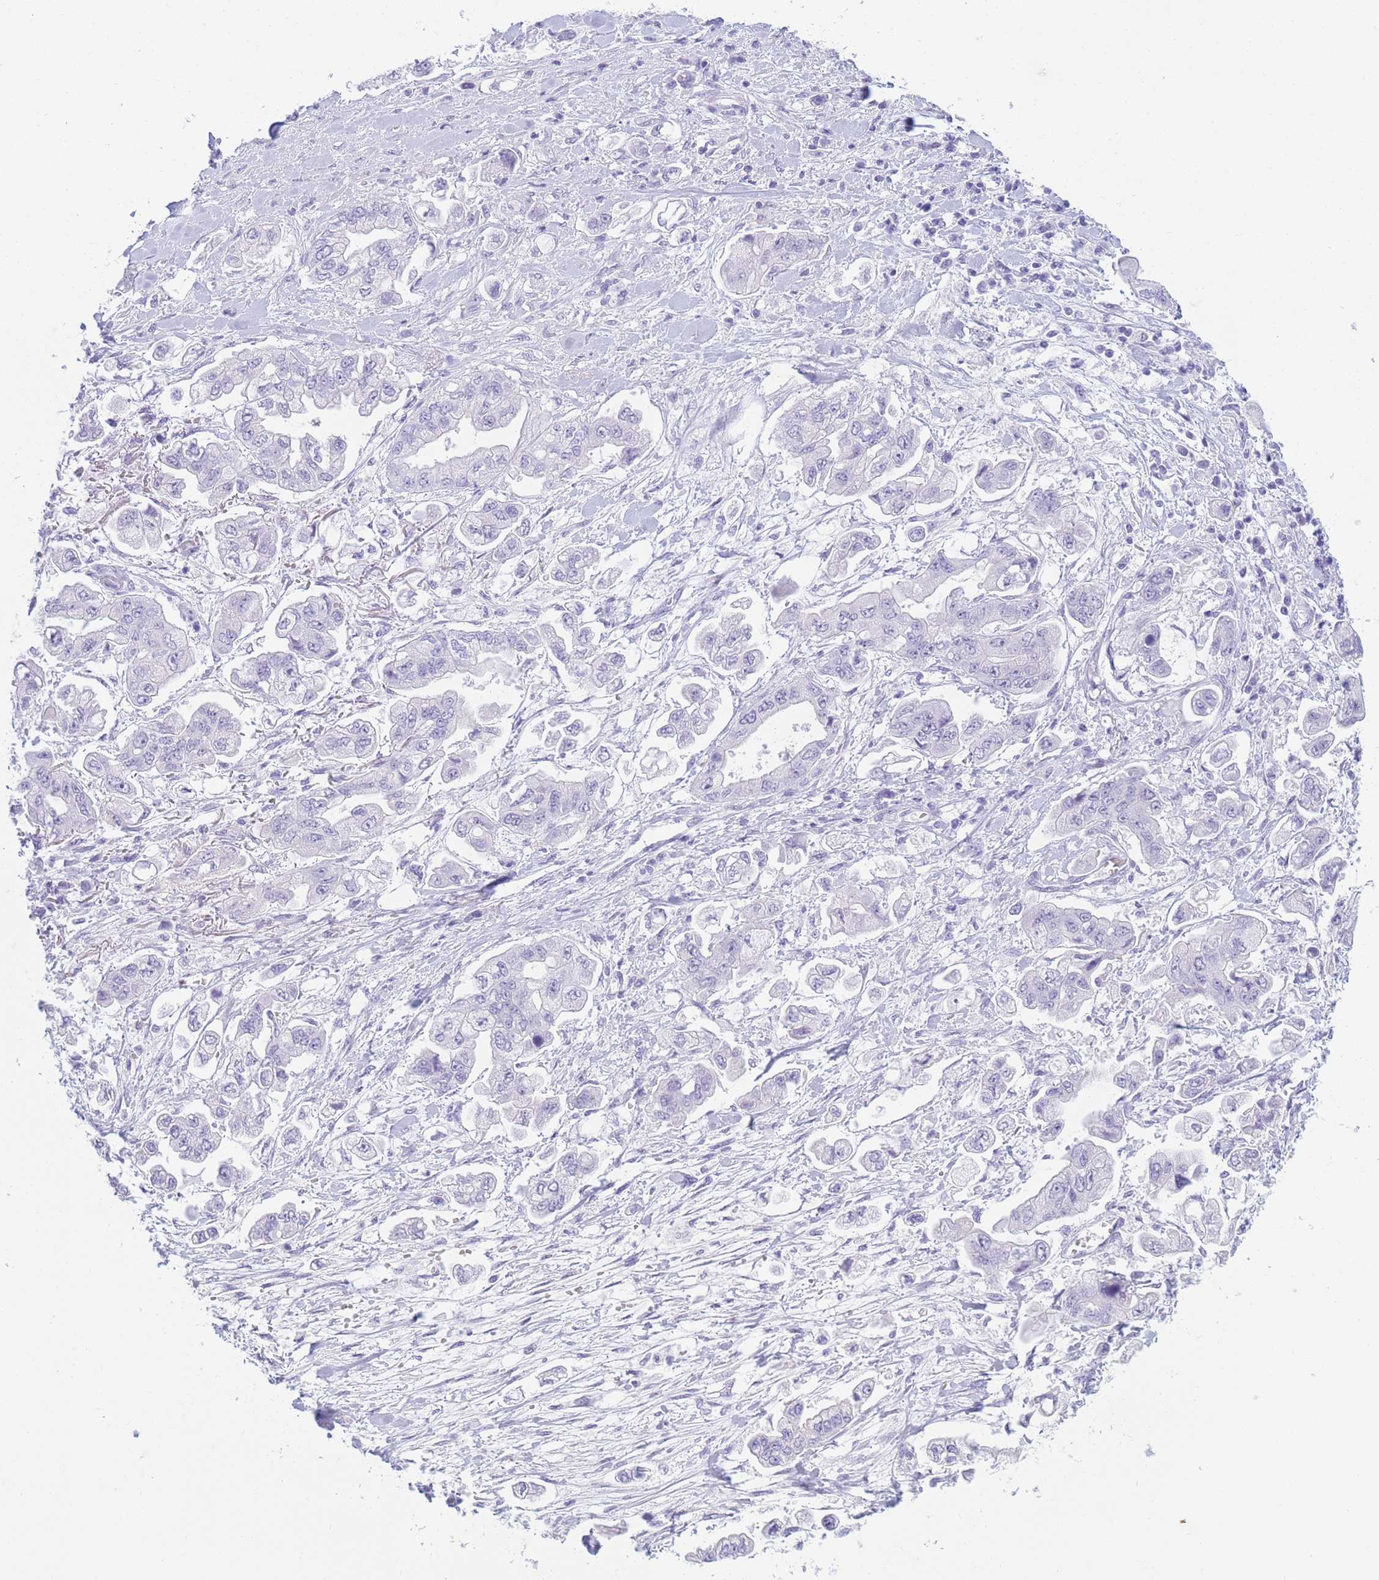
{"staining": {"intensity": "negative", "quantity": "none", "location": "none"}, "tissue": "stomach cancer", "cell_type": "Tumor cells", "image_type": "cancer", "snomed": [{"axis": "morphology", "description": "Adenocarcinoma, NOS"}, {"axis": "topography", "description": "Stomach"}], "caption": "Immunohistochemistry (IHC) image of stomach adenocarcinoma stained for a protein (brown), which shows no expression in tumor cells.", "gene": "SNX20", "patient": {"sex": "male", "age": 62}}